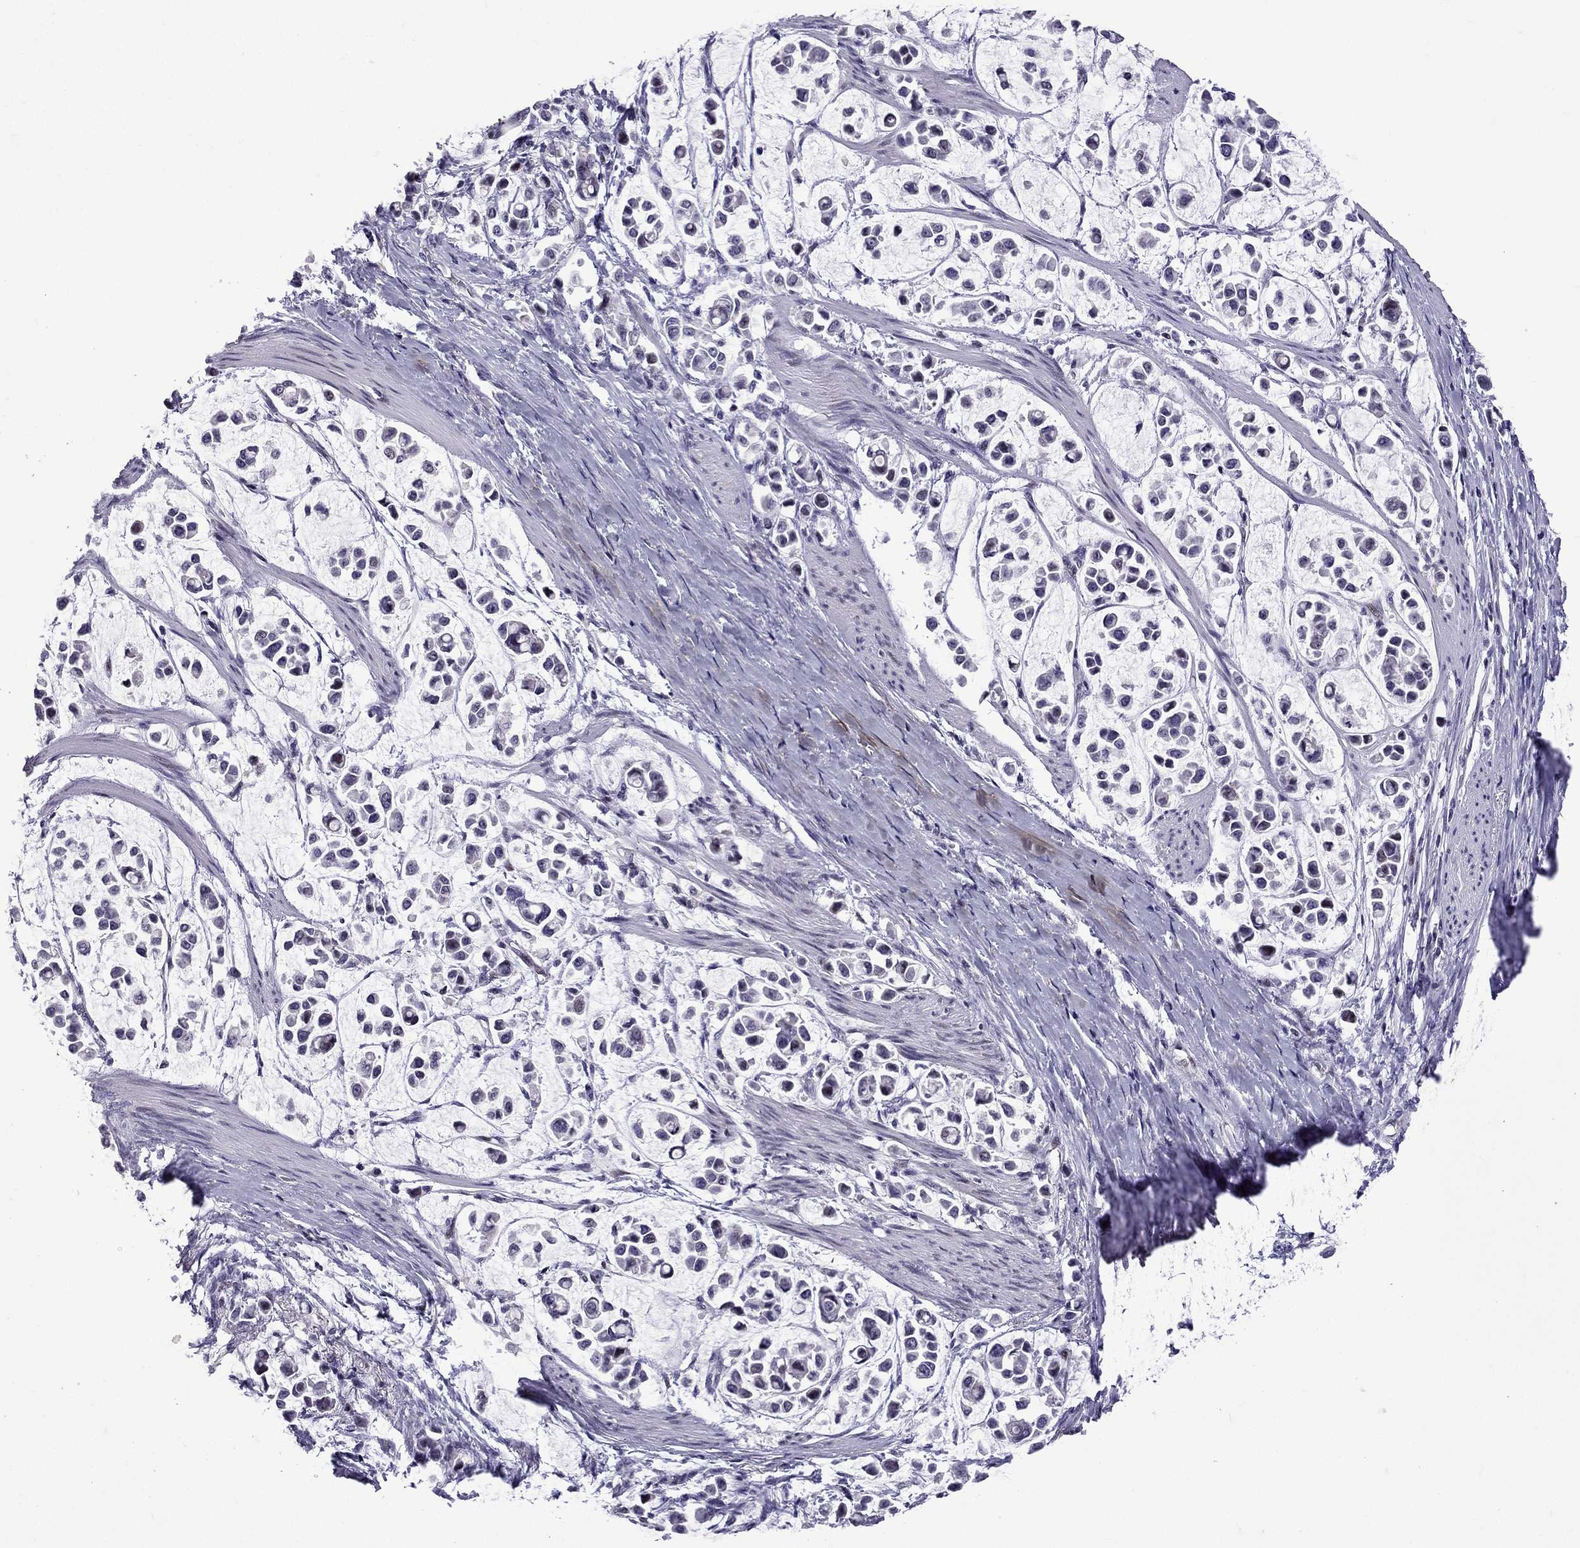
{"staining": {"intensity": "negative", "quantity": "none", "location": "none"}, "tissue": "stomach cancer", "cell_type": "Tumor cells", "image_type": "cancer", "snomed": [{"axis": "morphology", "description": "Adenocarcinoma, NOS"}, {"axis": "topography", "description": "Stomach"}], "caption": "Tumor cells show no significant protein expression in stomach cancer. Nuclei are stained in blue.", "gene": "TTN", "patient": {"sex": "male", "age": 82}}